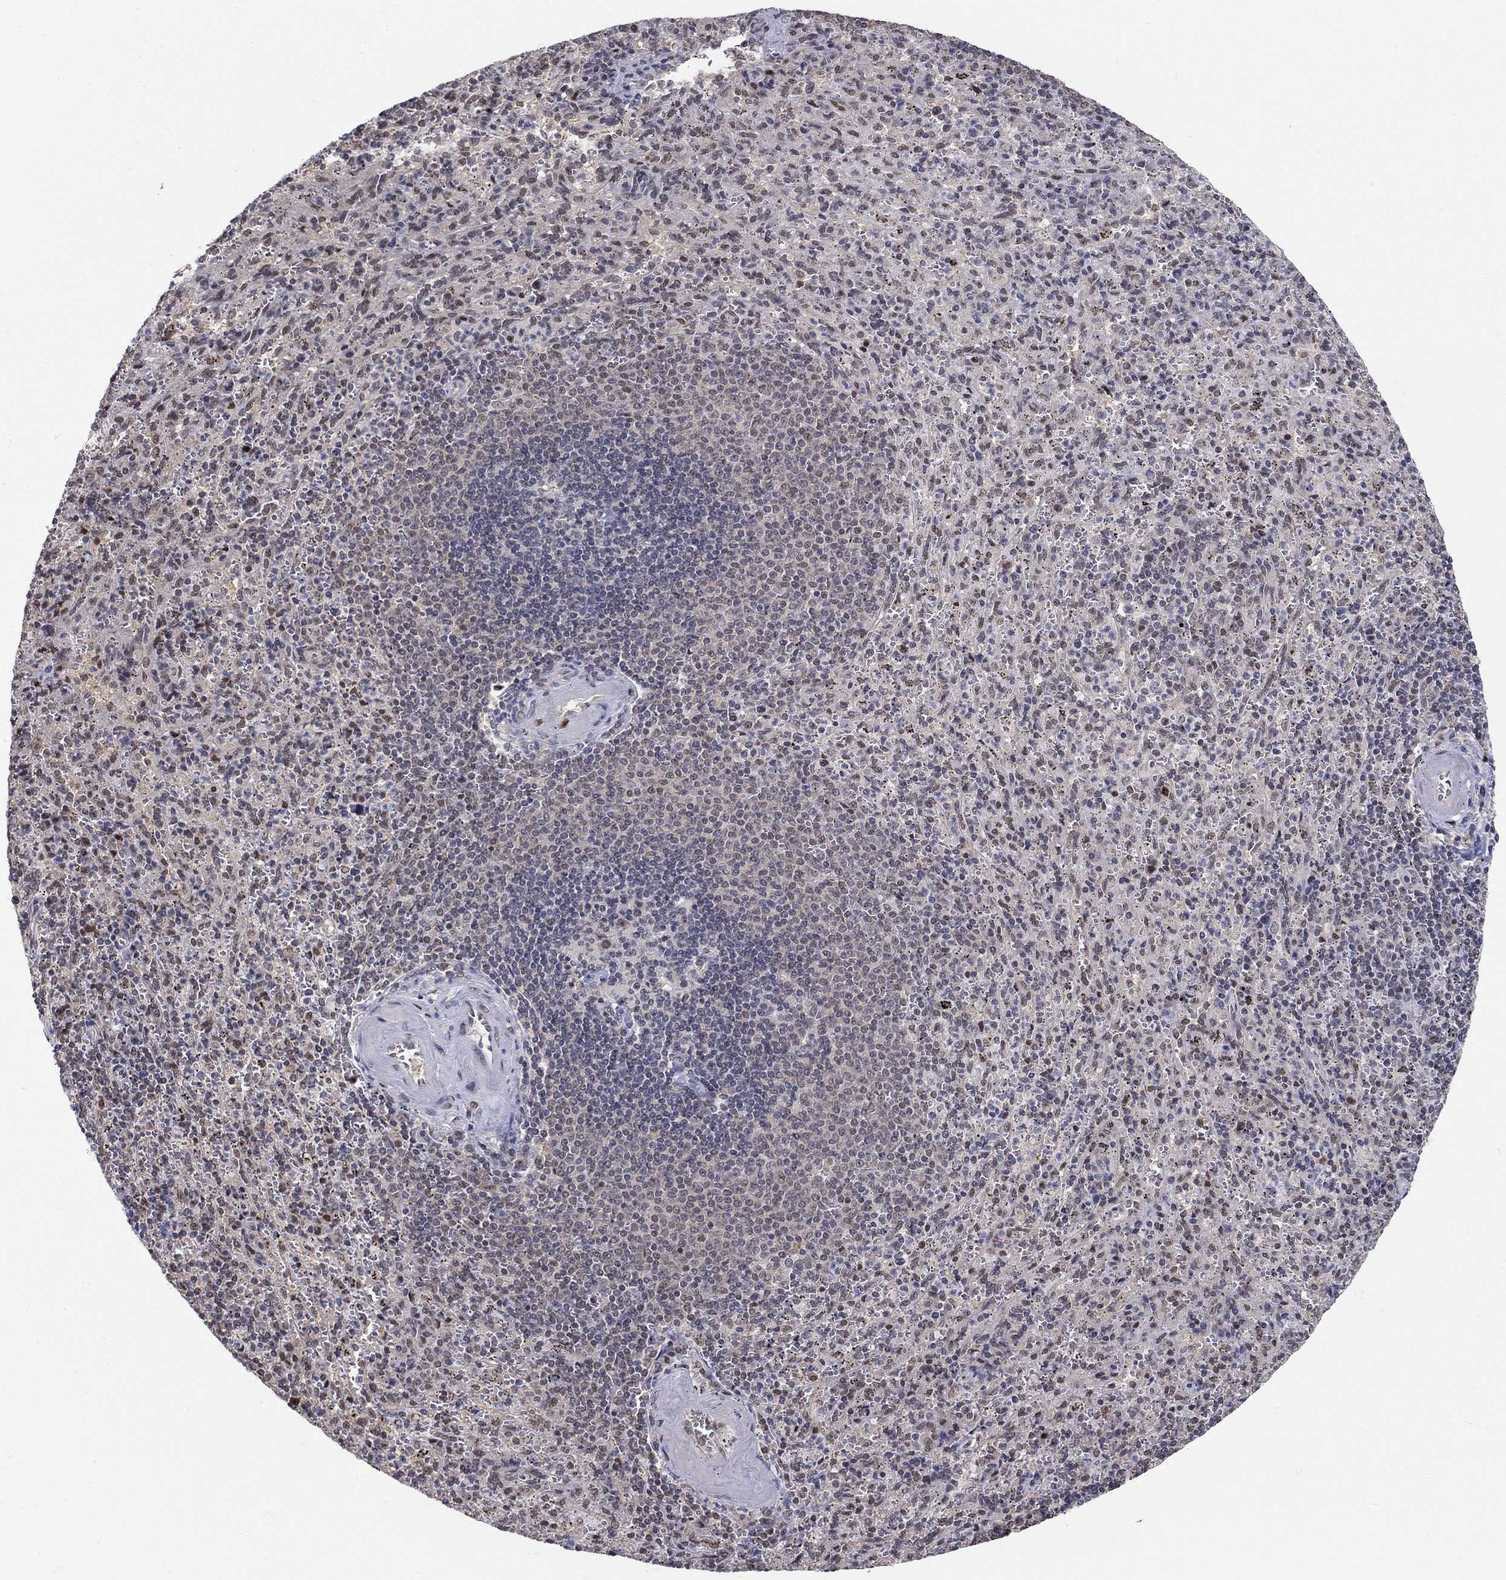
{"staining": {"intensity": "negative", "quantity": "none", "location": "none"}, "tissue": "spleen", "cell_type": "Cells in red pulp", "image_type": "normal", "snomed": [{"axis": "morphology", "description": "Normal tissue, NOS"}, {"axis": "topography", "description": "Spleen"}], "caption": "Immunohistochemical staining of normal human spleen displays no significant expression in cells in red pulp.", "gene": "CENPE", "patient": {"sex": "male", "age": 57}}